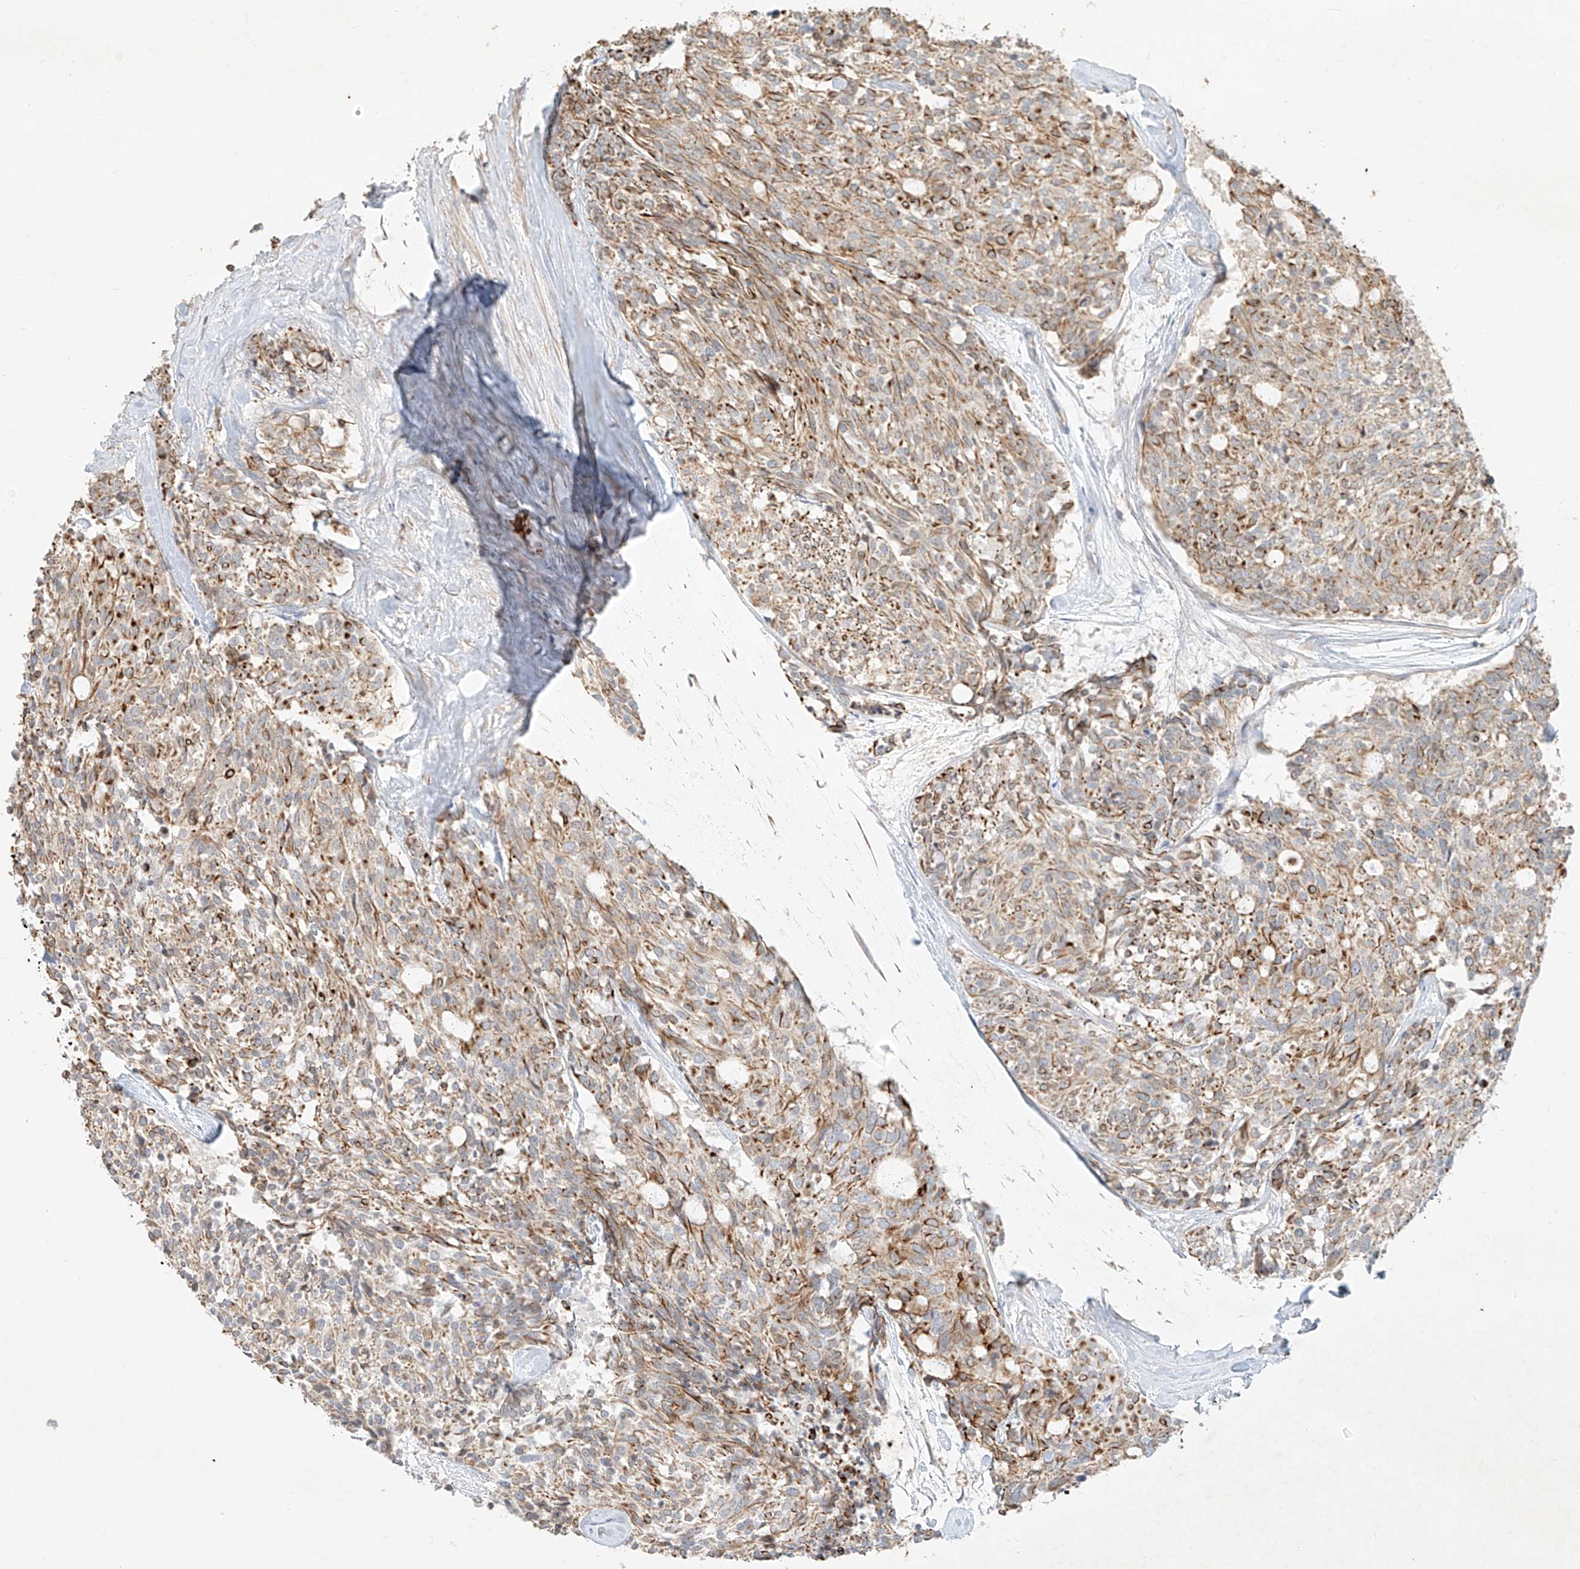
{"staining": {"intensity": "moderate", "quantity": ">75%", "location": "cytoplasmic/membranous"}, "tissue": "carcinoid", "cell_type": "Tumor cells", "image_type": "cancer", "snomed": [{"axis": "morphology", "description": "Carcinoid, malignant, NOS"}, {"axis": "topography", "description": "Pancreas"}], "caption": "Approximately >75% of tumor cells in carcinoid (malignant) demonstrate moderate cytoplasmic/membranous protein positivity as visualized by brown immunohistochemical staining.", "gene": "KPNA7", "patient": {"sex": "female", "age": 54}}